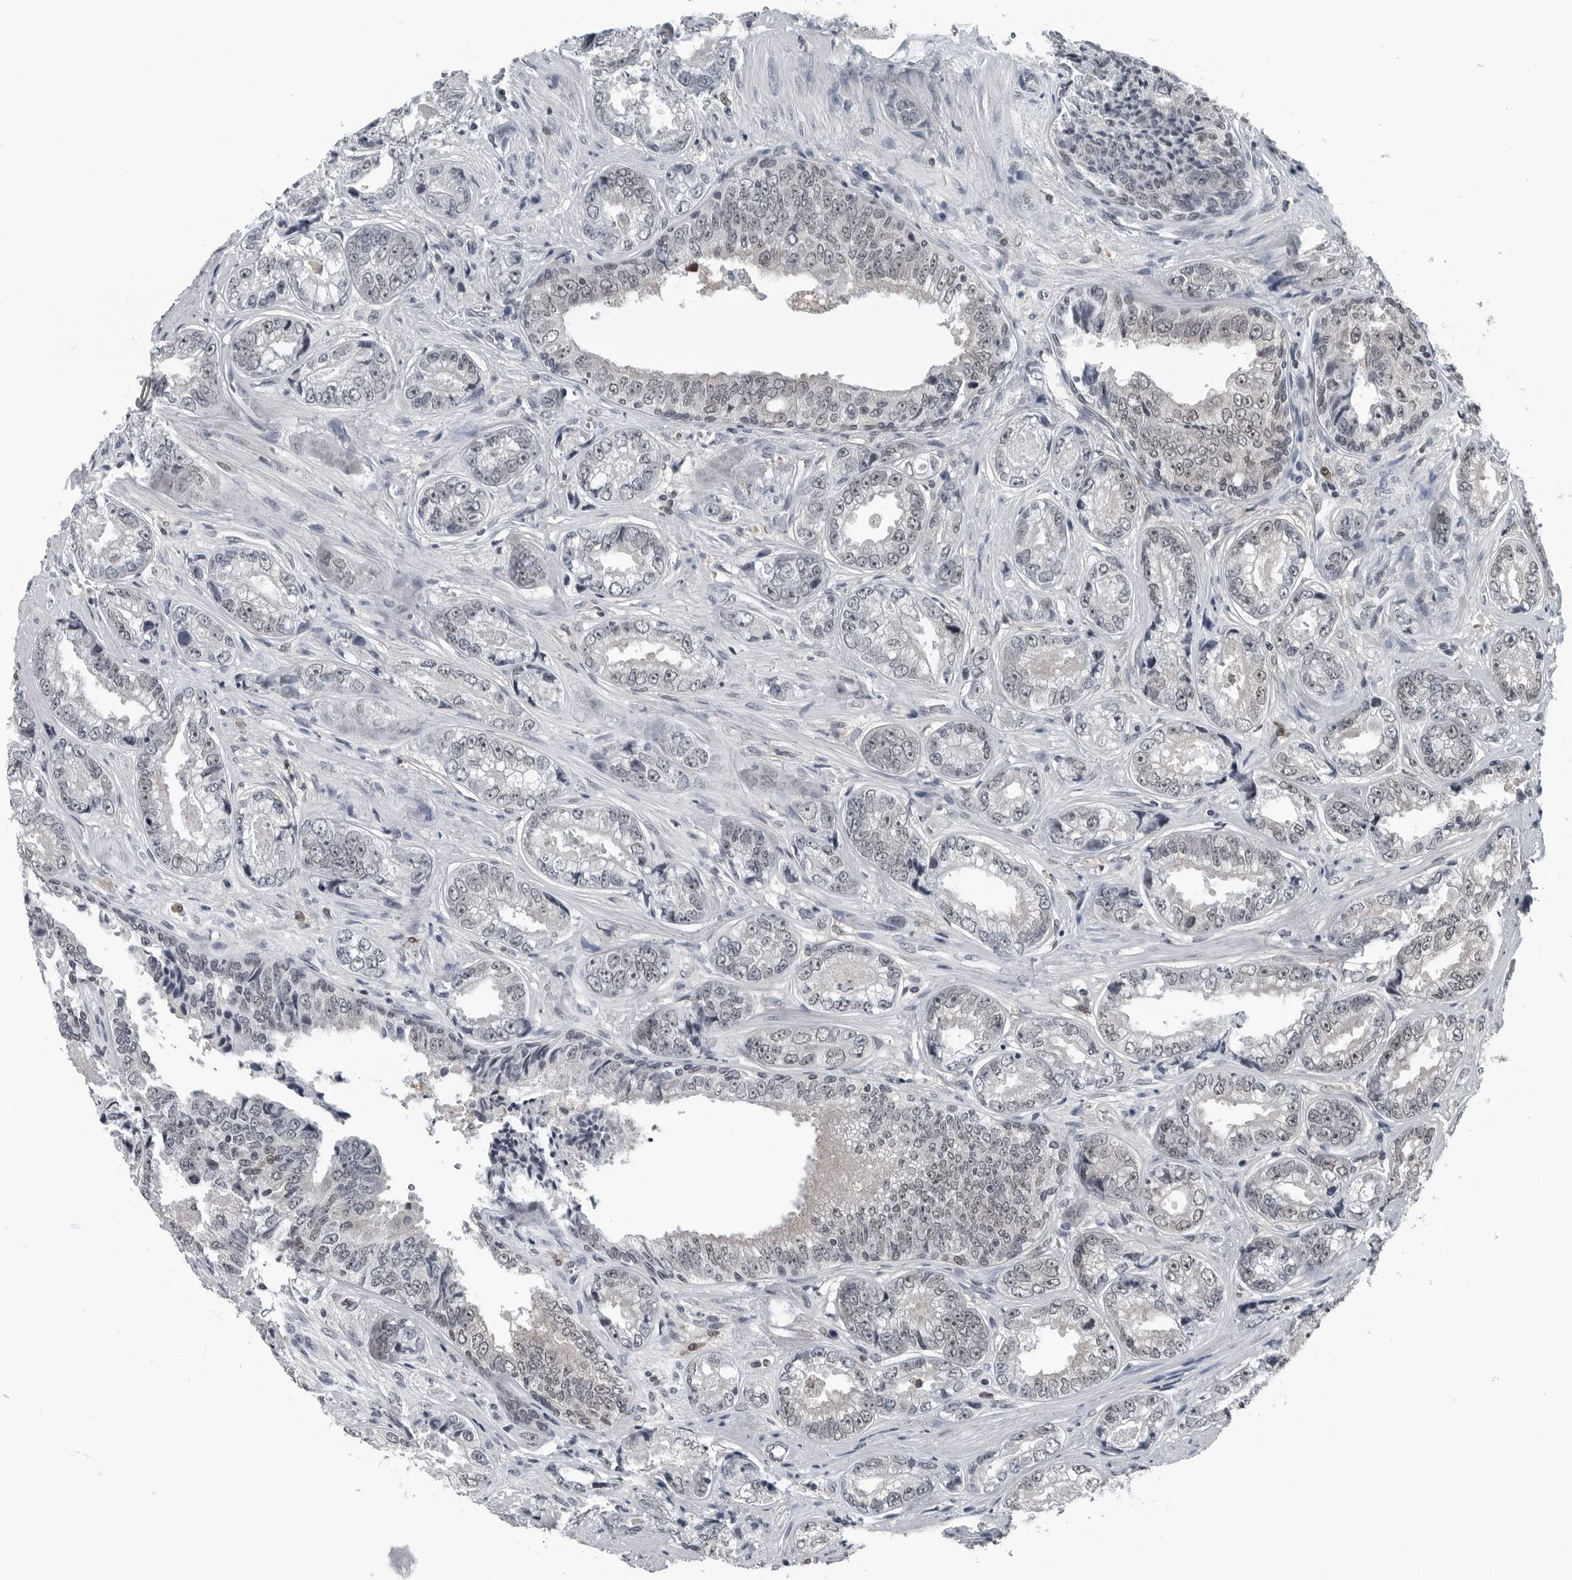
{"staining": {"intensity": "weak", "quantity": "25%-75%", "location": "nuclear"}, "tissue": "prostate cancer", "cell_type": "Tumor cells", "image_type": "cancer", "snomed": [{"axis": "morphology", "description": "Adenocarcinoma, High grade"}, {"axis": "topography", "description": "Prostate"}], "caption": "The immunohistochemical stain highlights weak nuclear expression in tumor cells of prostate high-grade adenocarcinoma tissue.", "gene": "AKR1A1", "patient": {"sex": "male", "age": 61}}